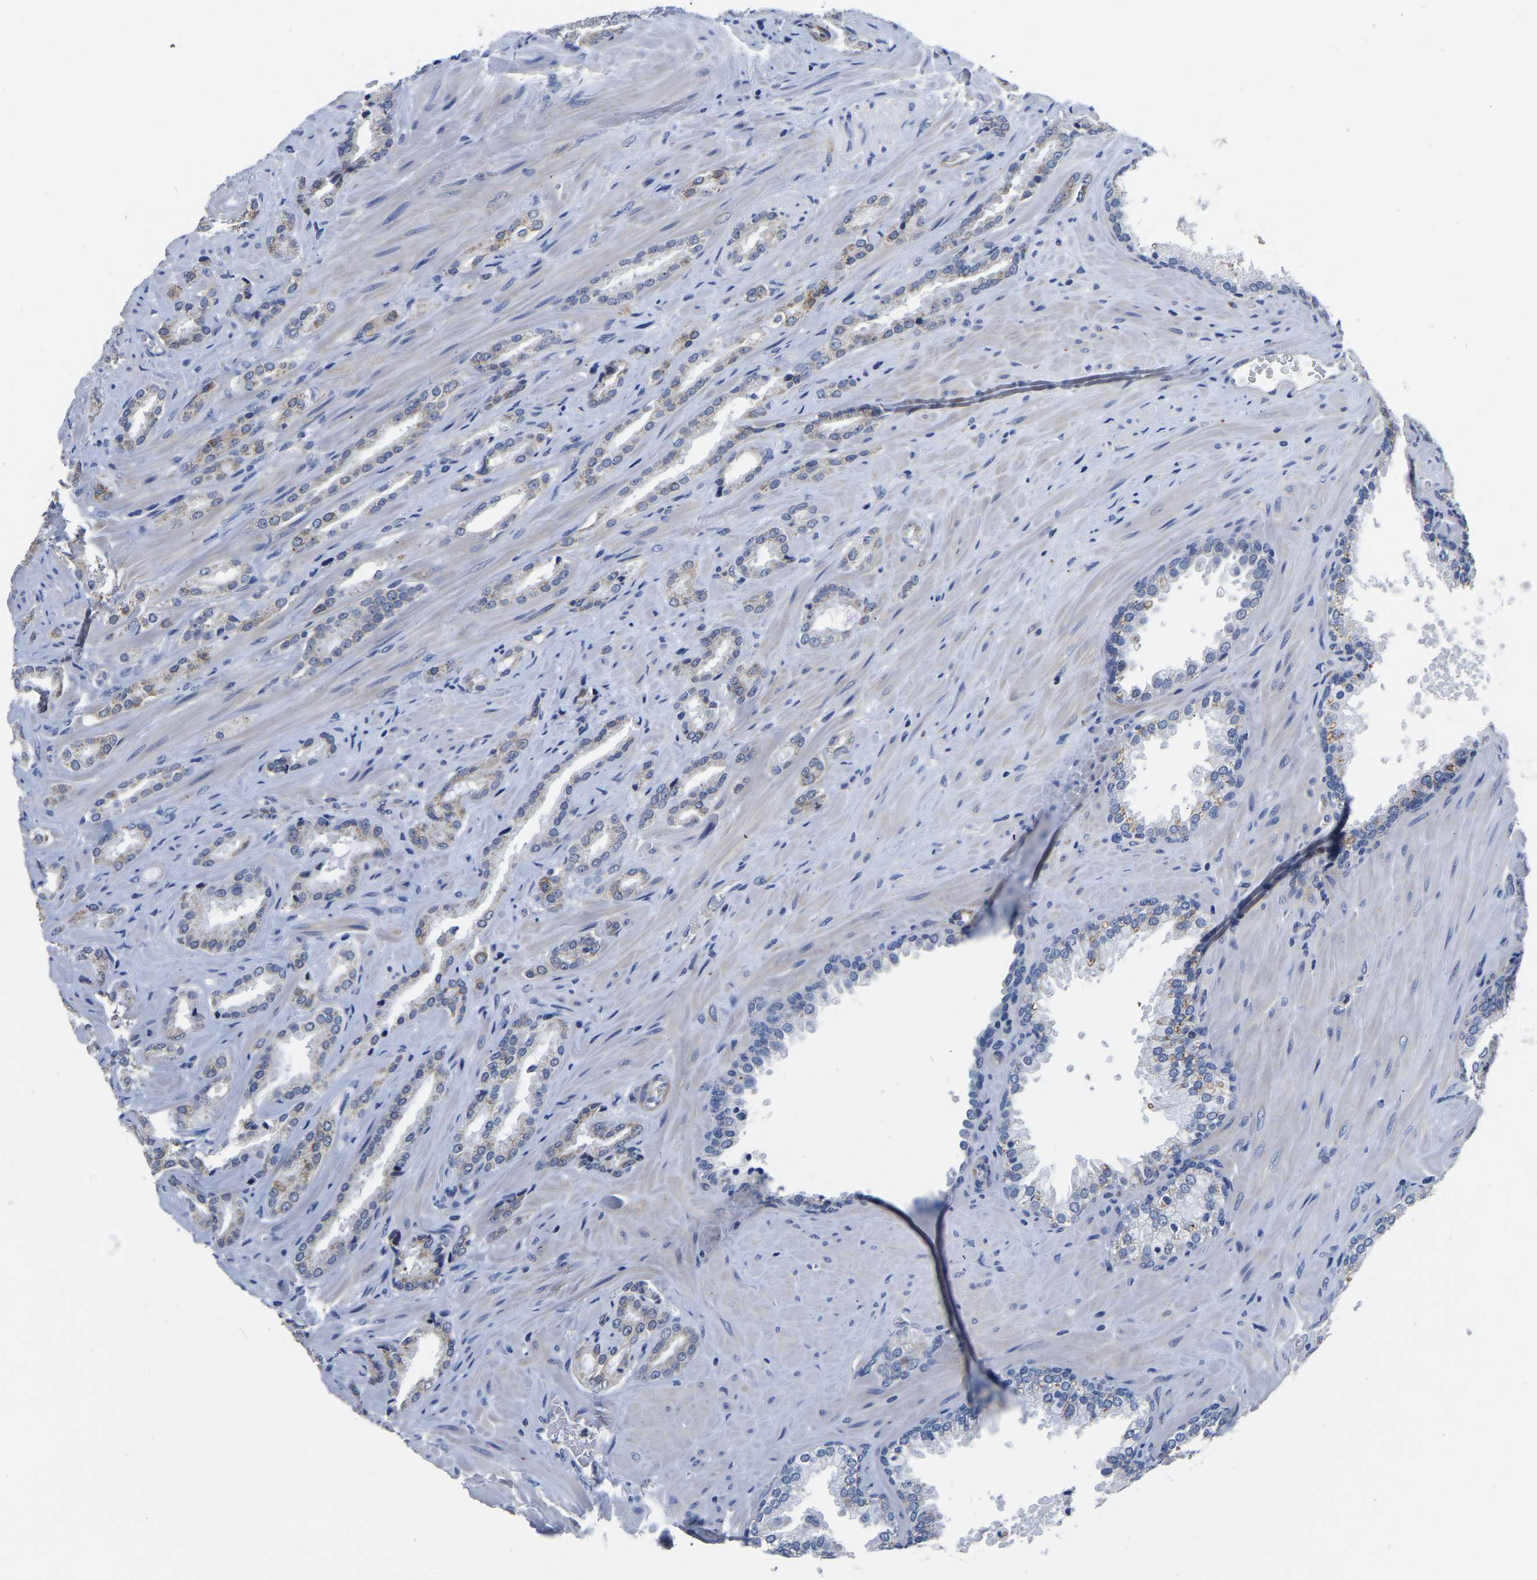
{"staining": {"intensity": "moderate", "quantity": "<25%", "location": "cytoplasmic/membranous"}, "tissue": "prostate cancer", "cell_type": "Tumor cells", "image_type": "cancer", "snomed": [{"axis": "morphology", "description": "Adenocarcinoma, High grade"}, {"axis": "topography", "description": "Prostate"}], "caption": "A brown stain labels moderate cytoplasmic/membranous staining of a protein in prostate cancer (high-grade adenocarcinoma) tumor cells.", "gene": "FGD5", "patient": {"sex": "male", "age": 64}}